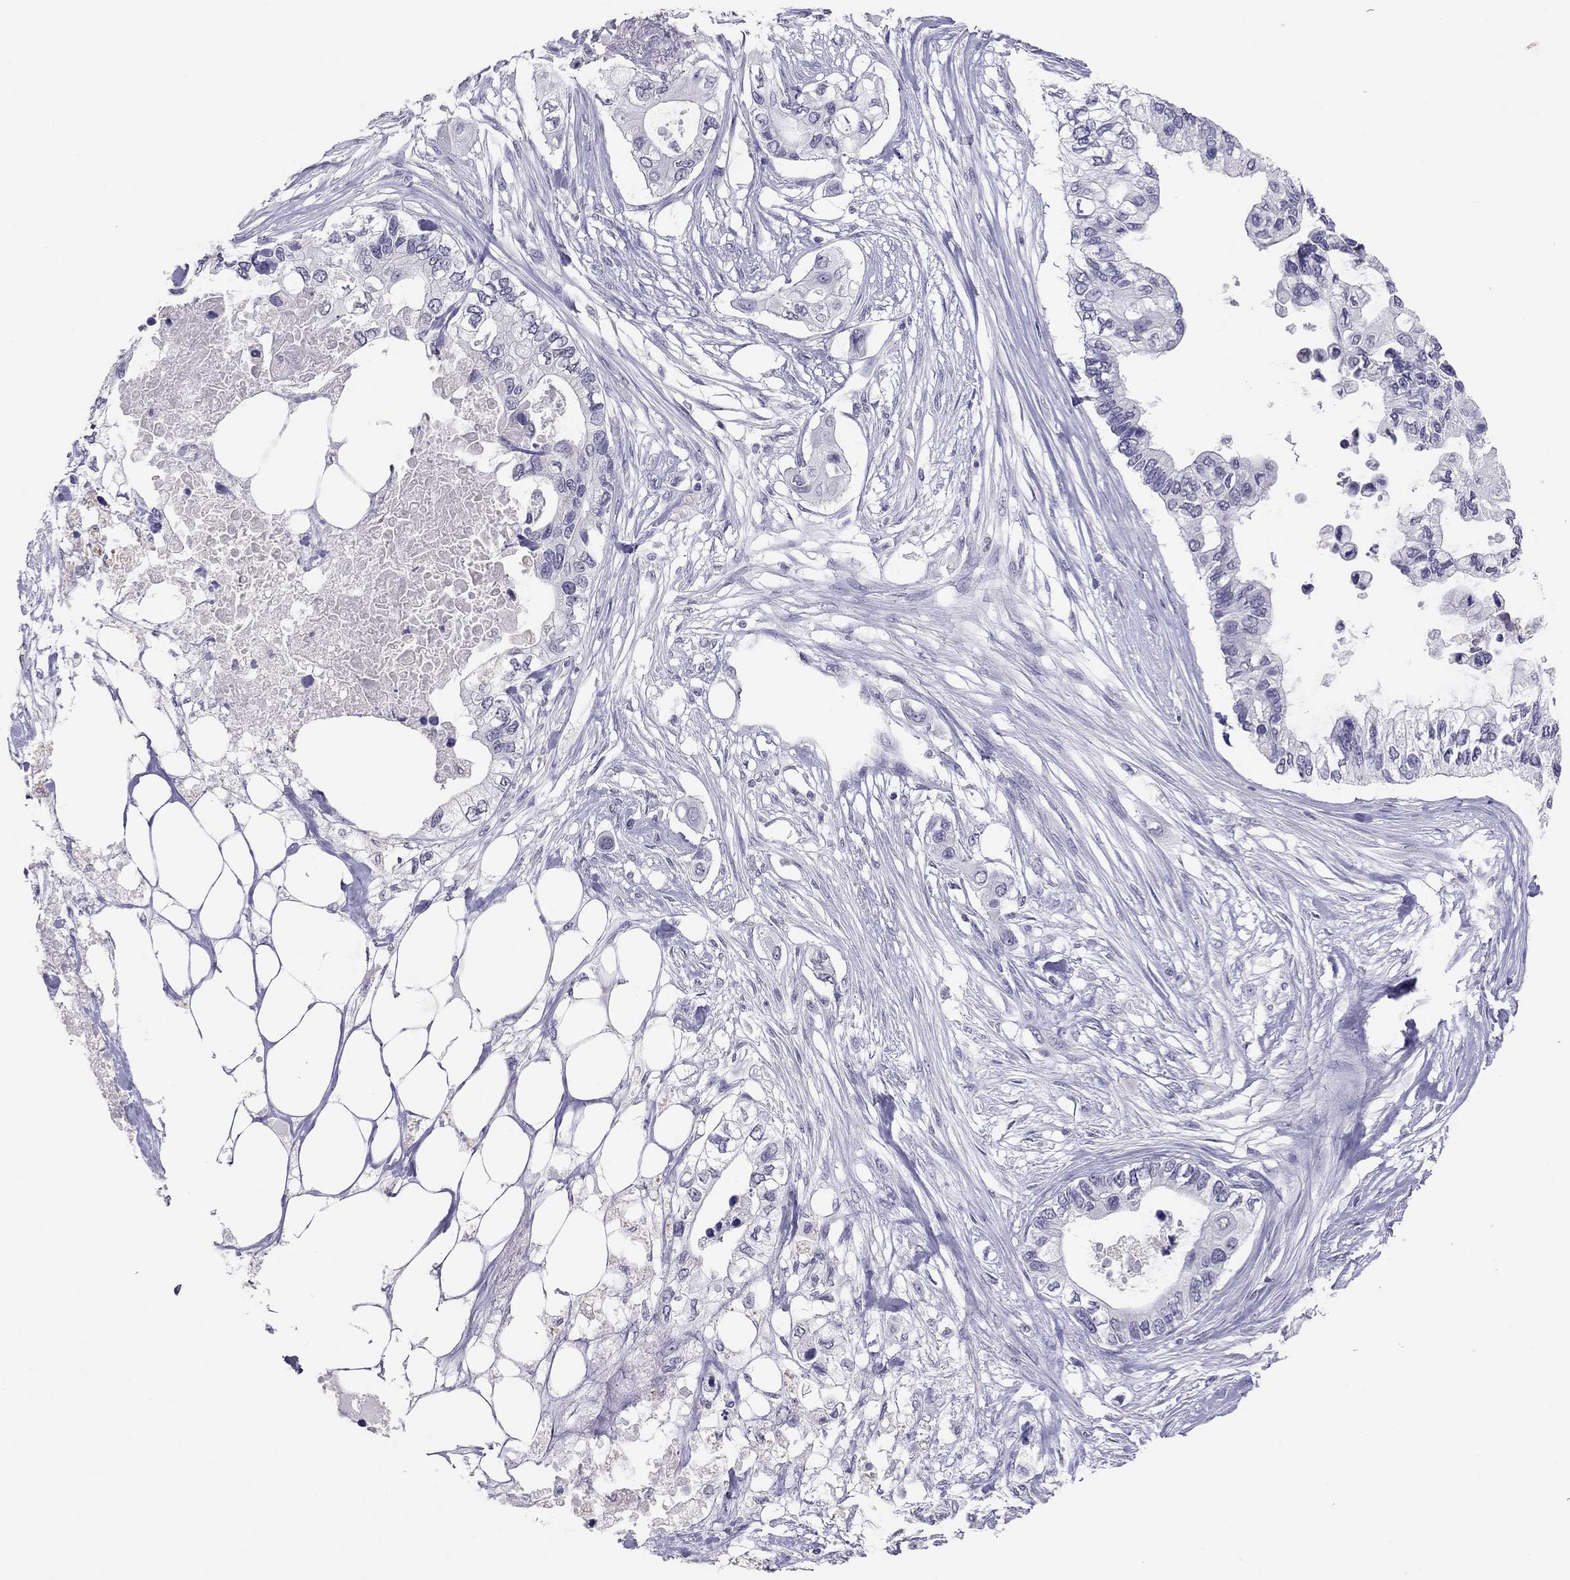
{"staining": {"intensity": "negative", "quantity": "none", "location": "none"}, "tissue": "pancreatic cancer", "cell_type": "Tumor cells", "image_type": "cancer", "snomed": [{"axis": "morphology", "description": "Adenocarcinoma, NOS"}, {"axis": "topography", "description": "Pancreas"}], "caption": "High magnification brightfield microscopy of pancreatic cancer stained with DAB (brown) and counterstained with hematoxylin (blue): tumor cells show no significant positivity. (Immunohistochemistry, brightfield microscopy, high magnification).", "gene": "PSMB11", "patient": {"sex": "female", "age": 63}}